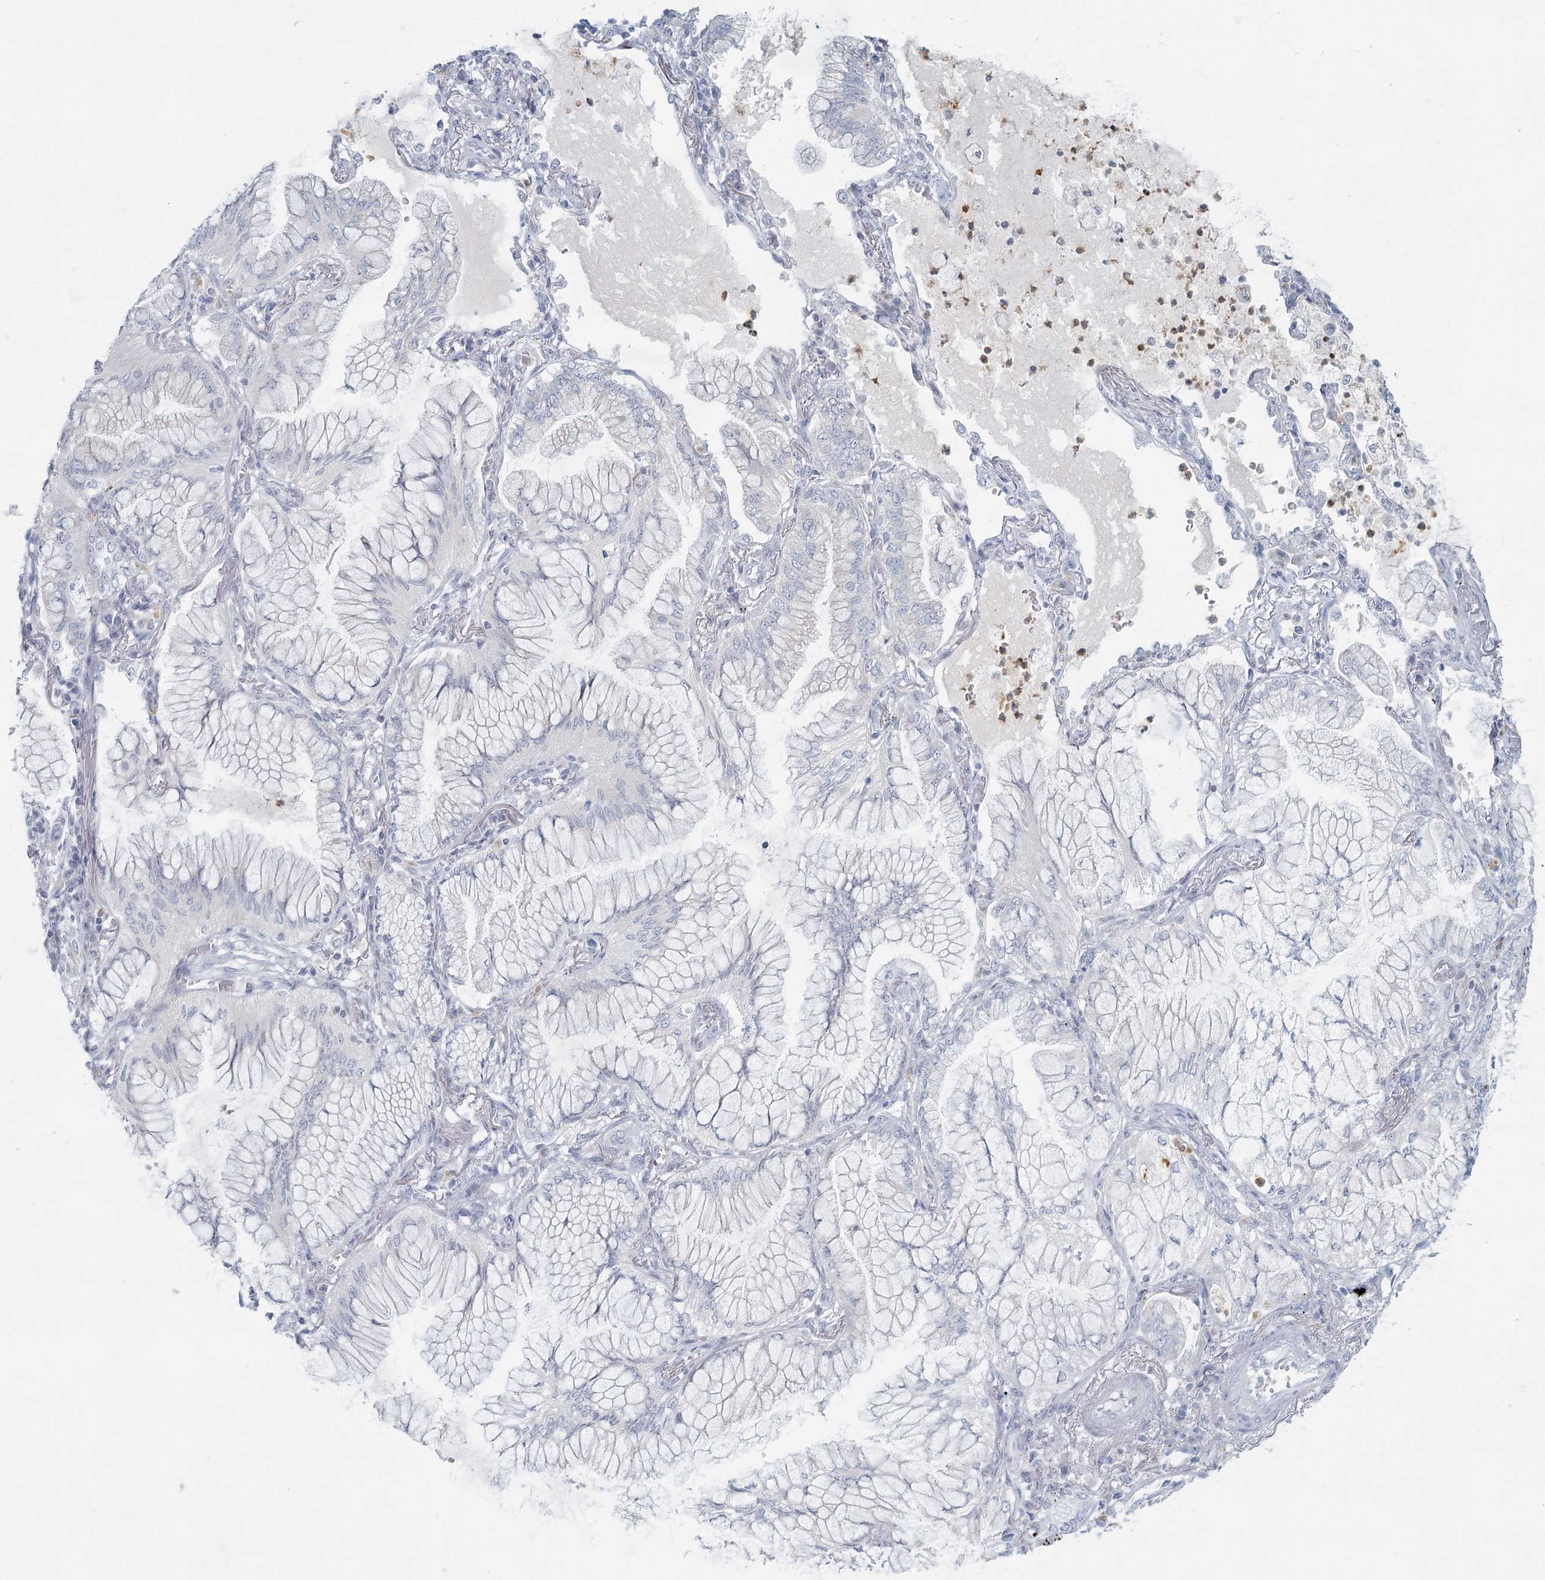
{"staining": {"intensity": "negative", "quantity": "none", "location": "none"}, "tissue": "lung cancer", "cell_type": "Tumor cells", "image_type": "cancer", "snomed": [{"axis": "morphology", "description": "Adenocarcinoma, NOS"}, {"axis": "topography", "description": "Lung"}], "caption": "IHC photomicrograph of lung cancer (adenocarcinoma) stained for a protein (brown), which shows no expression in tumor cells.", "gene": "FAM110C", "patient": {"sex": "female", "age": 70}}